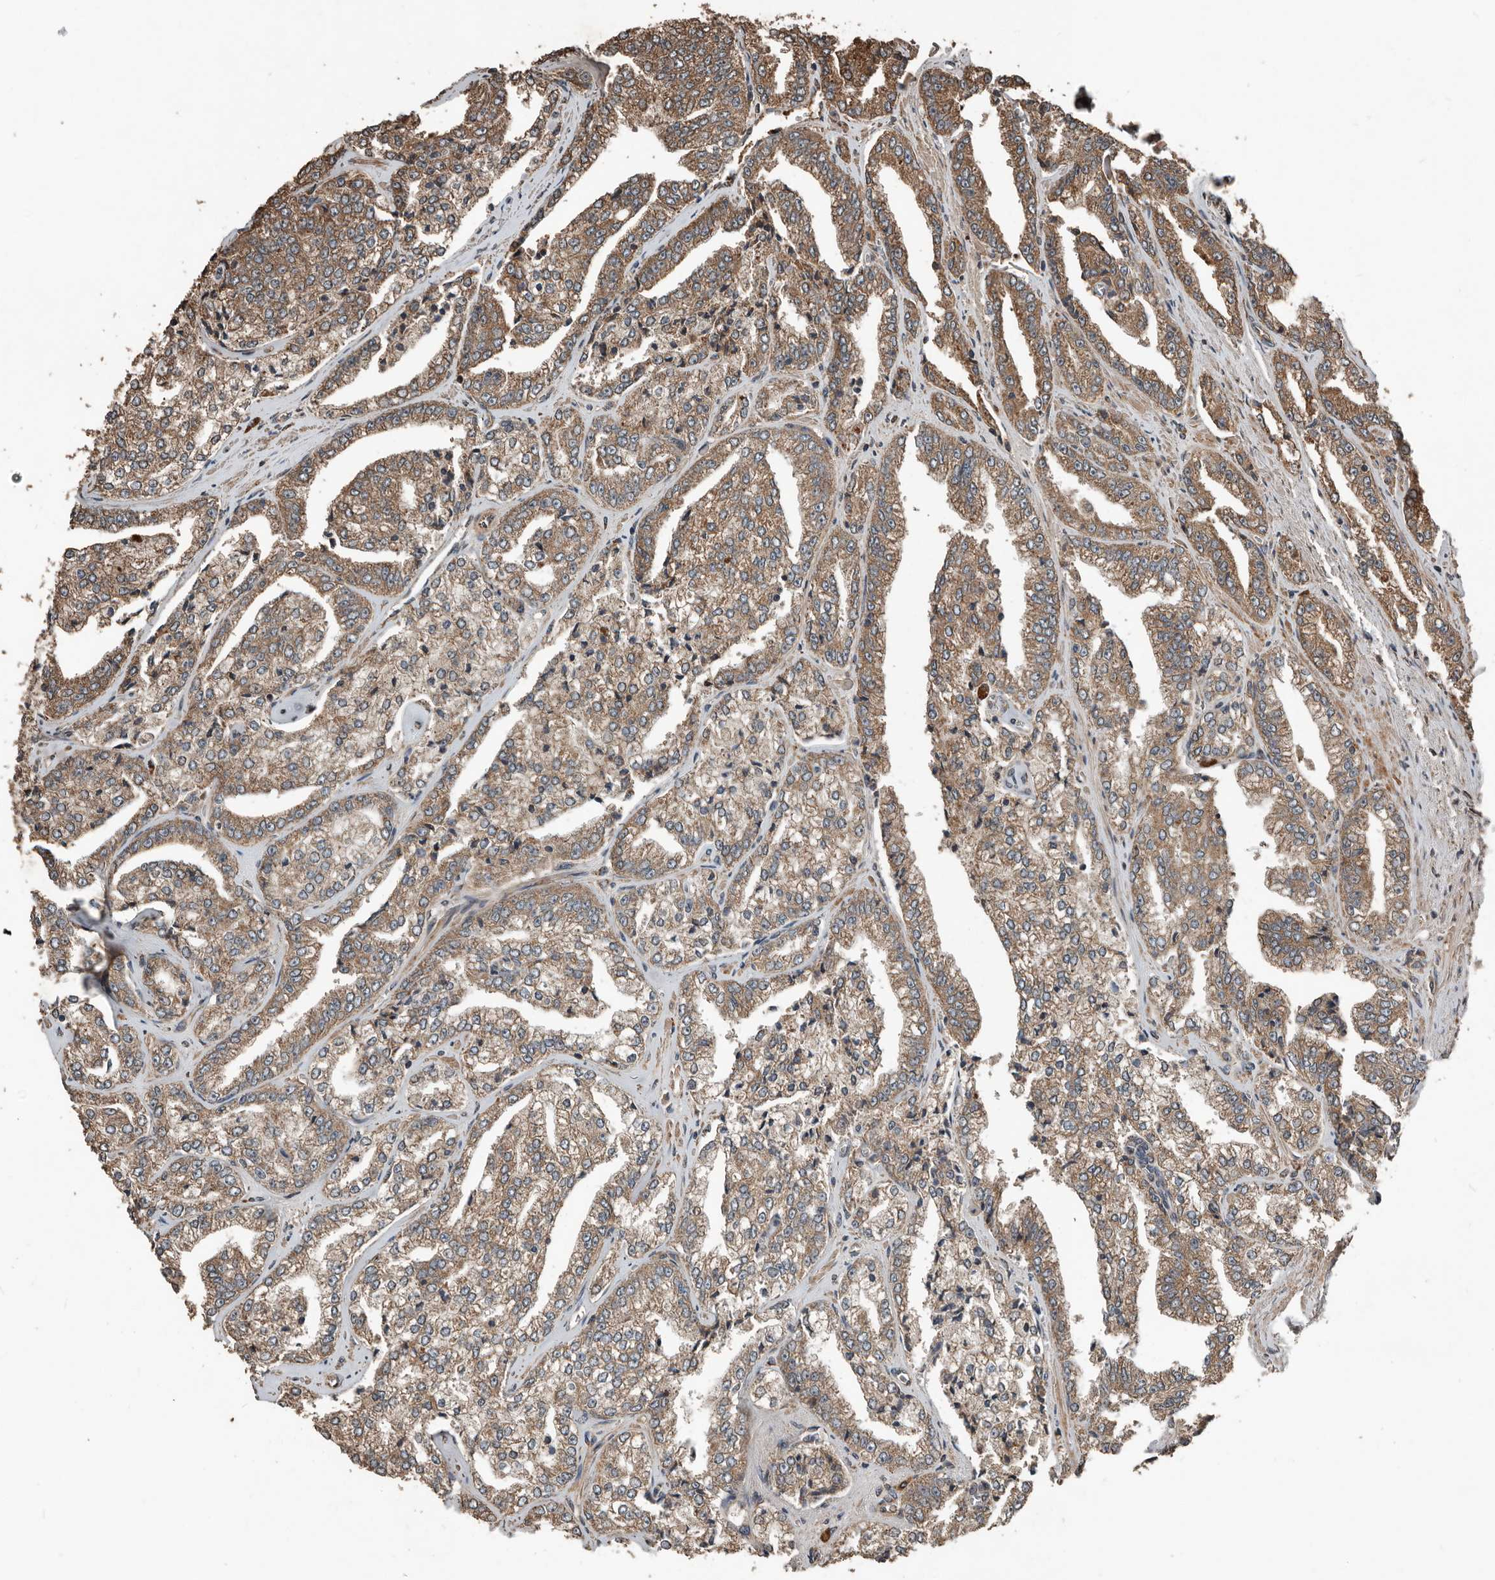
{"staining": {"intensity": "moderate", "quantity": ">75%", "location": "cytoplasmic/membranous"}, "tissue": "prostate cancer", "cell_type": "Tumor cells", "image_type": "cancer", "snomed": [{"axis": "morphology", "description": "Adenocarcinoma, High grade"}, {"axis": "topography", "description": "Prostate"}], "caption": "An immunohistochemistry micrograph of neoplastic tissue is shown. Protein staining in brown shows moderate cytoplasmic/membranous positivity in adenocarcinoma (high-grade) (prostate) within tumor cells.", "gene": "RNF207", "patient": {"sex": "male", "age": 71}}